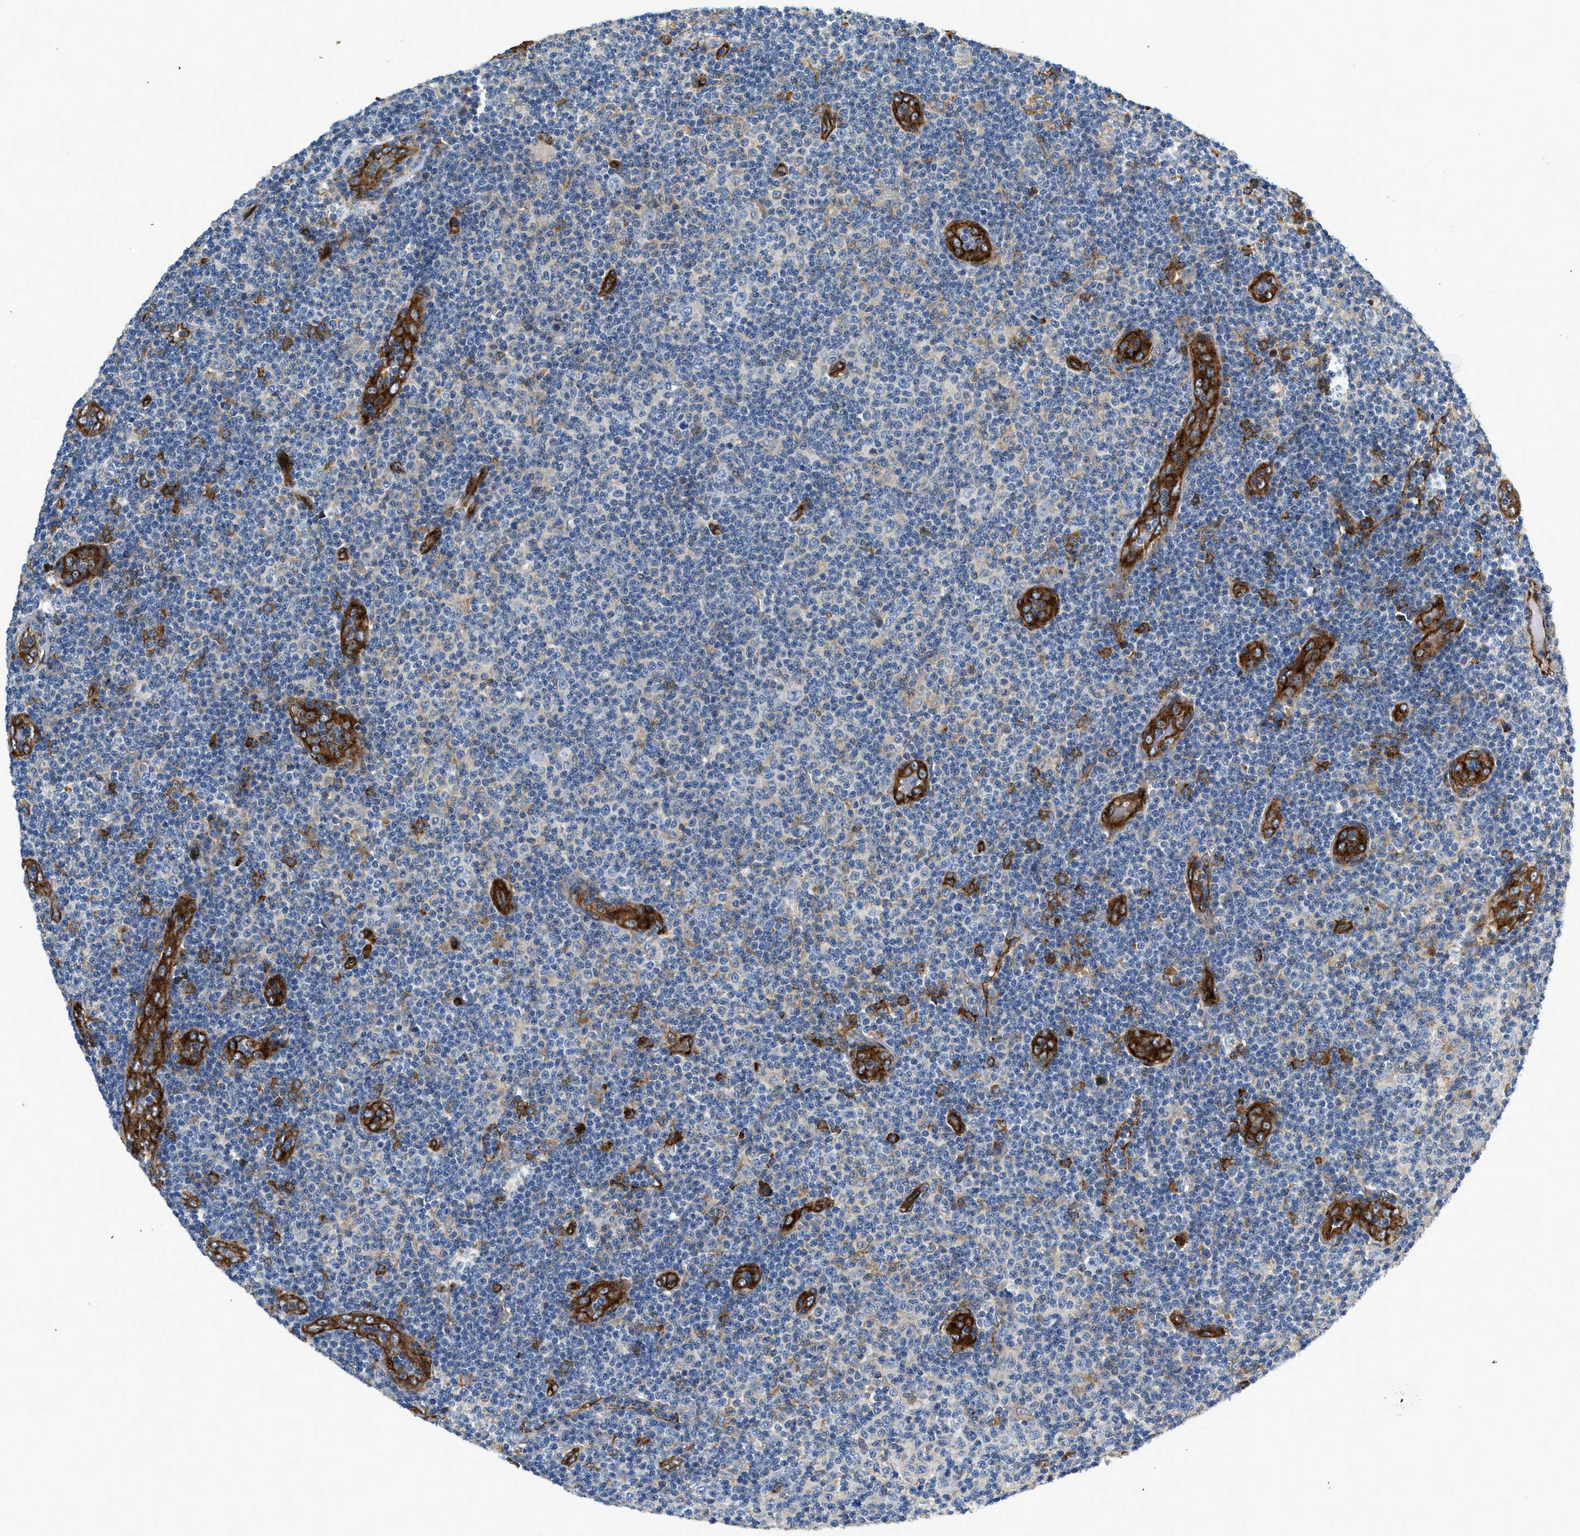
{"staining": {"intensity": "negative", "quantity": "none", "location": "none"}, "tissue": "lymphoma", "cell_type": "Tumor cells", "image_type": "cancer", "snomed": [{"axis": "morphology", "description": "Malignant lymphoma, non-Hodgkin's type, Low grade"}, {"axis": "topography", "description": "Lymph node"}], "caption": "Image shows no significant protein positivity in tumor cells of low-grade malignant lymphoma, non-Hodgkin's type. (Stains: DAB IHC with hematoxylin counter stain, Microscopy: brightfield microscopy at high magnification).", "gene": "HIP1", "patient": {"sex": "male", "age": 83}}